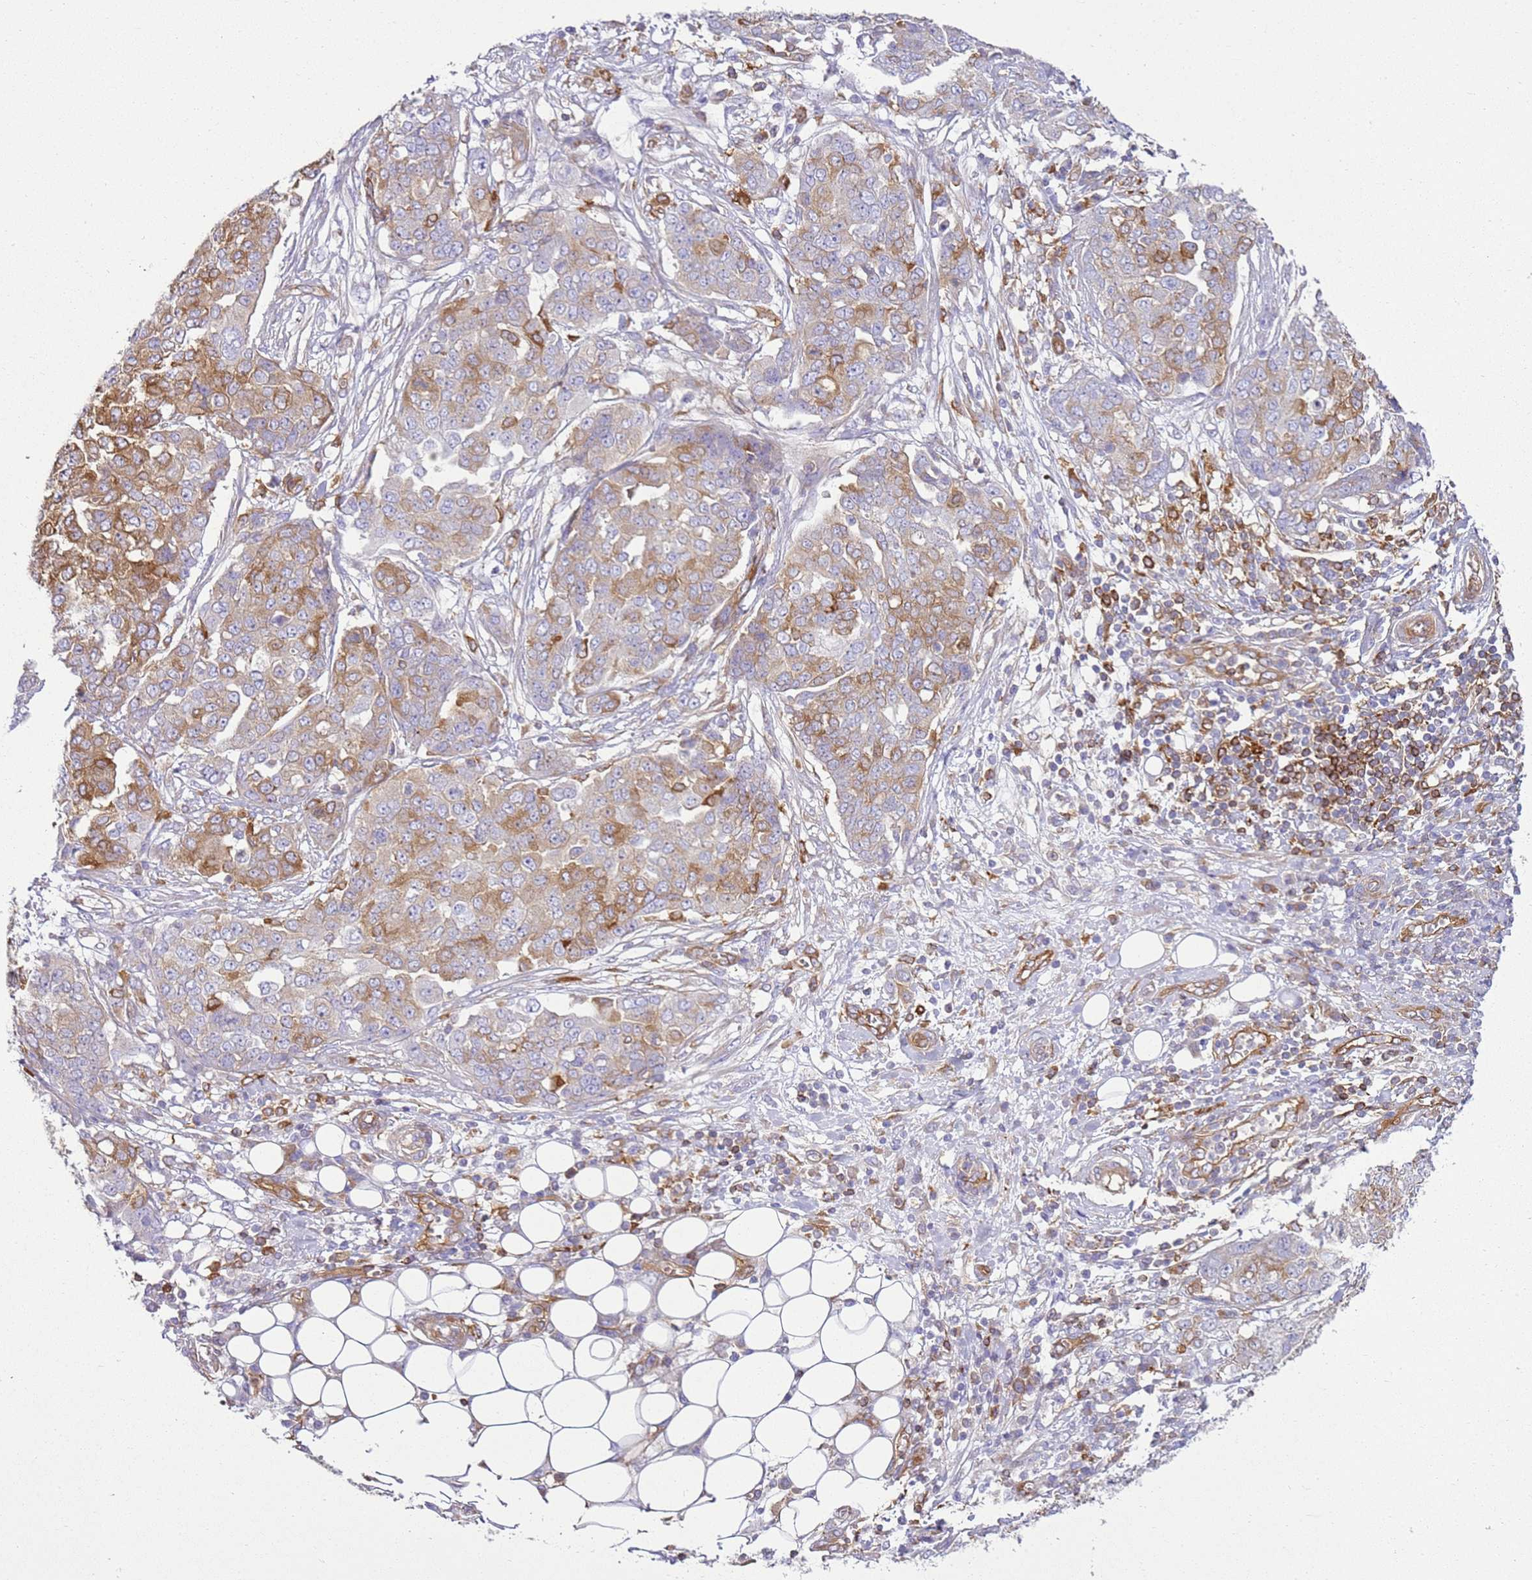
{"staining": {"intensity": "moderate", "quantity": ">75%", "location": "cytoplasmic/membranous"}, "tissue": "ovarian cancer", "cell_type": "Tumor cells", "image_type": "cancer", "snomed": [{"axis": "morphology", "description": "Cystadenocarcinoma, serous, NOS"}, {"axis": "topography", "description": "Soft tissue"}, {"axis": "topography", "description": "Ovary"}], "caption": "Immunohistochemical staining of ovarian cancer (serous cystadenocarcinoma) demonstrates moderate cytoplasmic/membranous protein positivity in about >75% of tumor cells. (DAB (3,3'-diaminobenzidine) IHC with brightfield microscopy, high magnification).", "gene": "SNX21", "patient": {"sex": "female", "age": 57}}